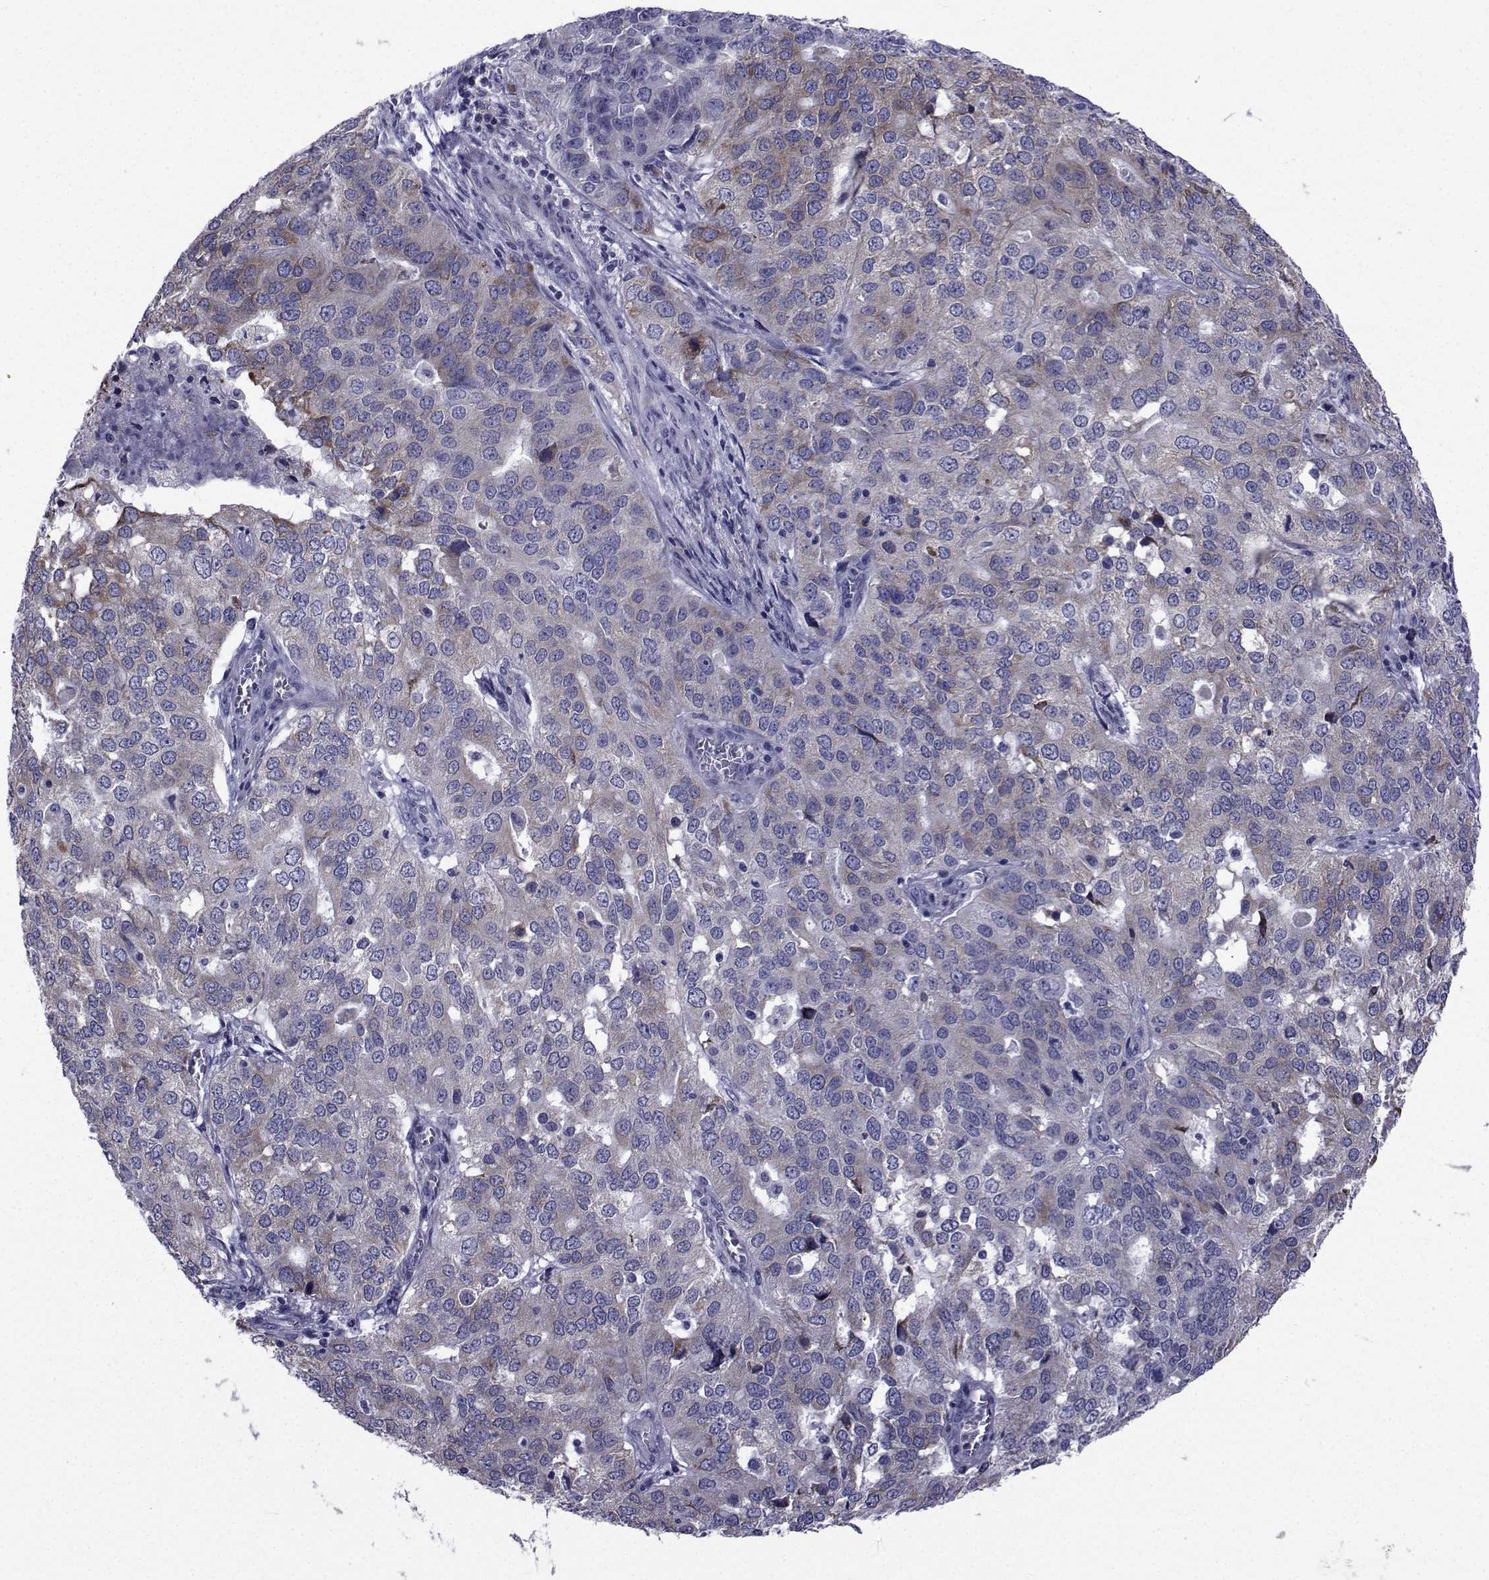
{"staining": {"intensity": "moderate", "quantity": "25%-75%", "location": "cytoplasmic/membranous"}, "tissue": "ovarian cancer", "cell_type": "Tumor cells", "image_type": "cancer", "snomed": [{"axis": "morphology", "description": "Carcinoma, endometroid"}, {"axis": "topography", "description": "Soft tissue"}, {"axis": "topography", "description": "Ovary"}], "caption": "Protein staining displays moderate cytoplasmic/membranous expression in approximately 25%-75% of tumor cells in endometroid carcinoma (ovarian).", "gene": "ROPN1", "patient": {"sex": "female", "age": 52}}